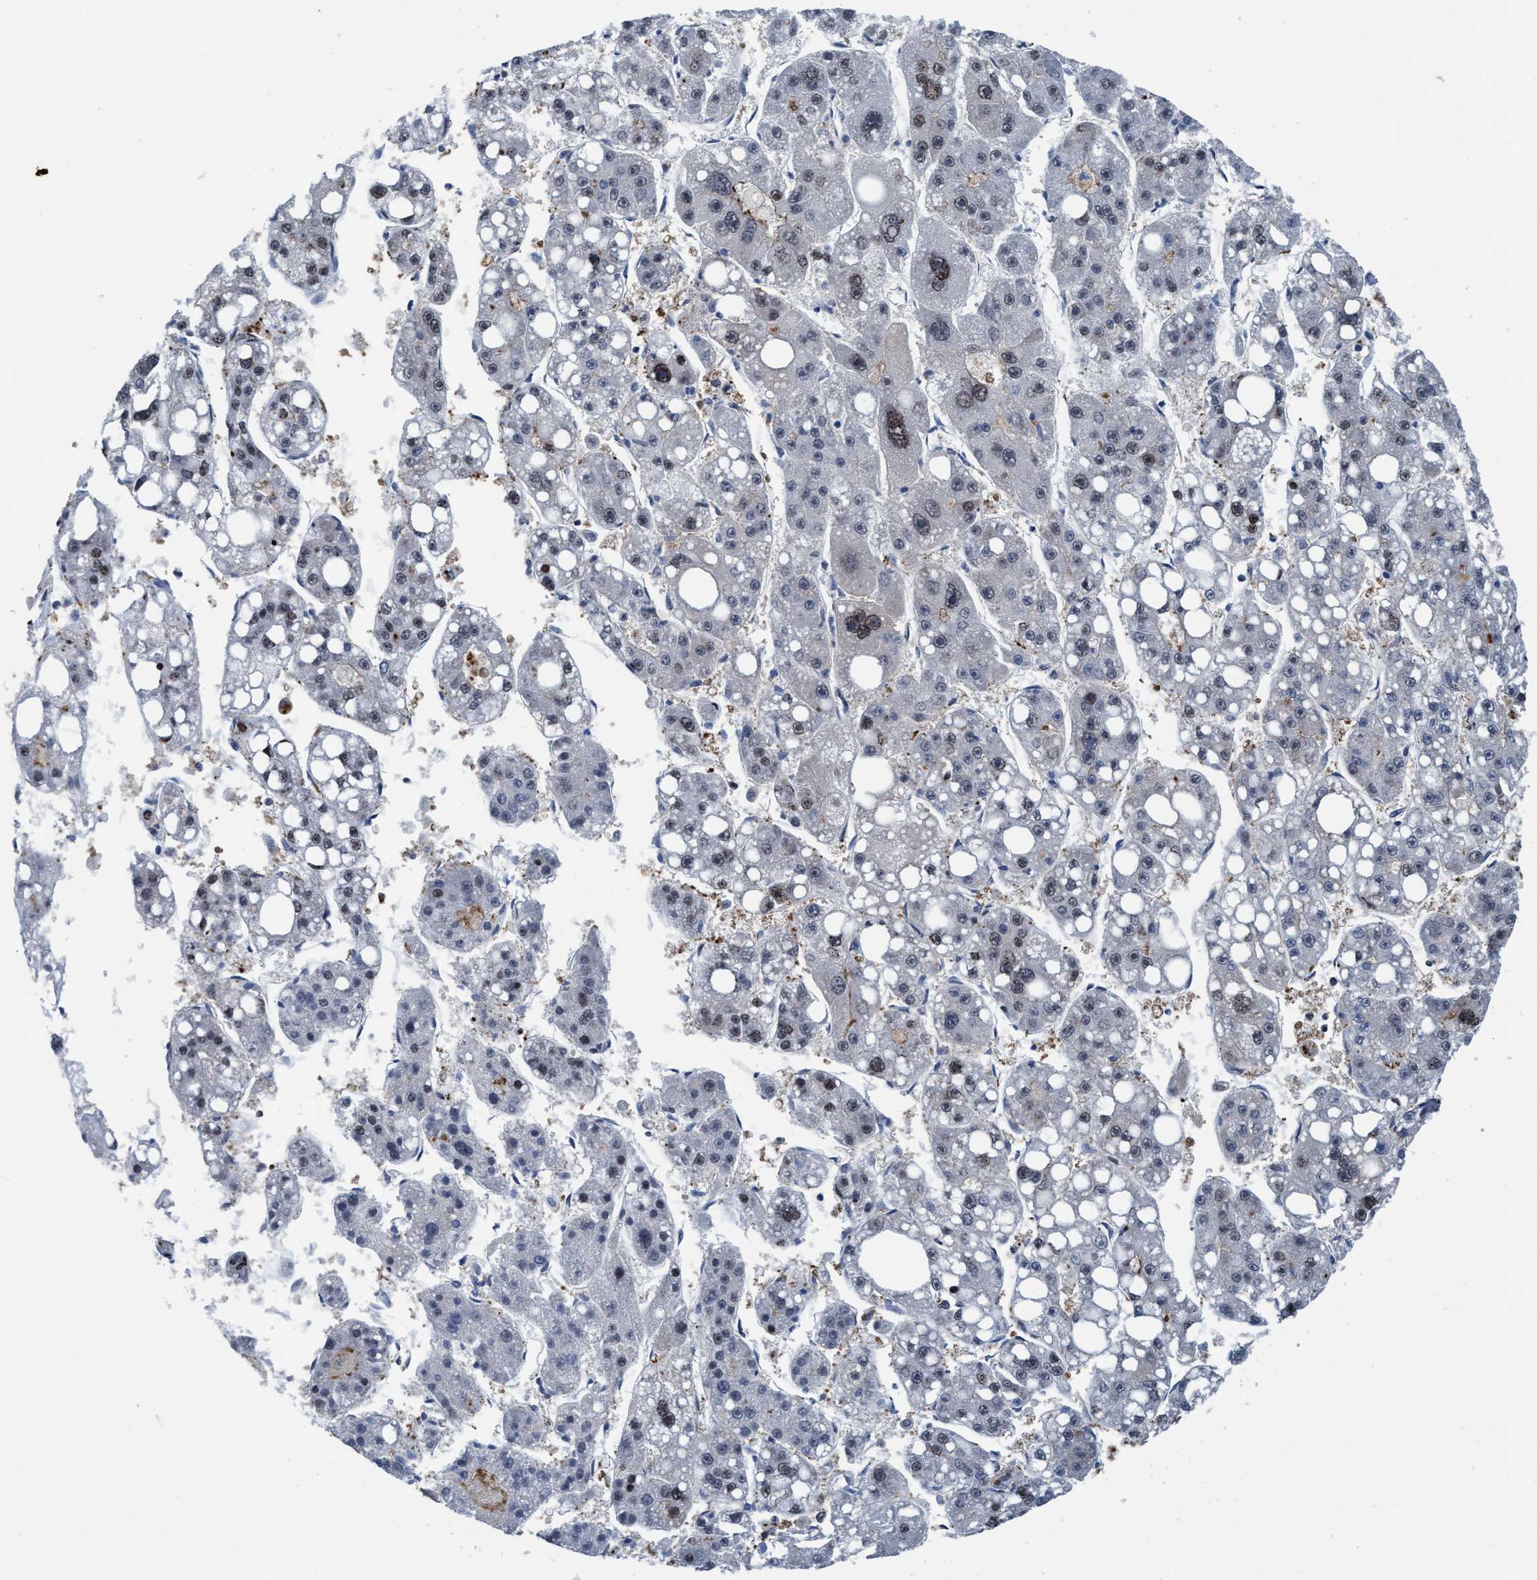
{"staining": {"intensity": "weak", "quantity": ">75%", "location": "nuclear"}, "tissue": "liver cancer", "cell_type": "Tumor cells", "image_type": "cancer", "snomed": [{"axis": "morphology", "description": "Carcinoma, Hepatocellular, NOS"}, {"axis": "topography", "description": "Liver"}], "caption": "The micrograph shows immunohistochemical staining of liver hepatocellular carcinoma. There is weak nuclear staining is seen in approximately >75% of tumor cells. Using DAB (3,3'-diaminobenzidine) (brown) and hematoxylin (blue) stains, captured at high magnification using brightfield microscopy.", "gene": "NMT1", "patient": {"sex": "female", "age": 61}}